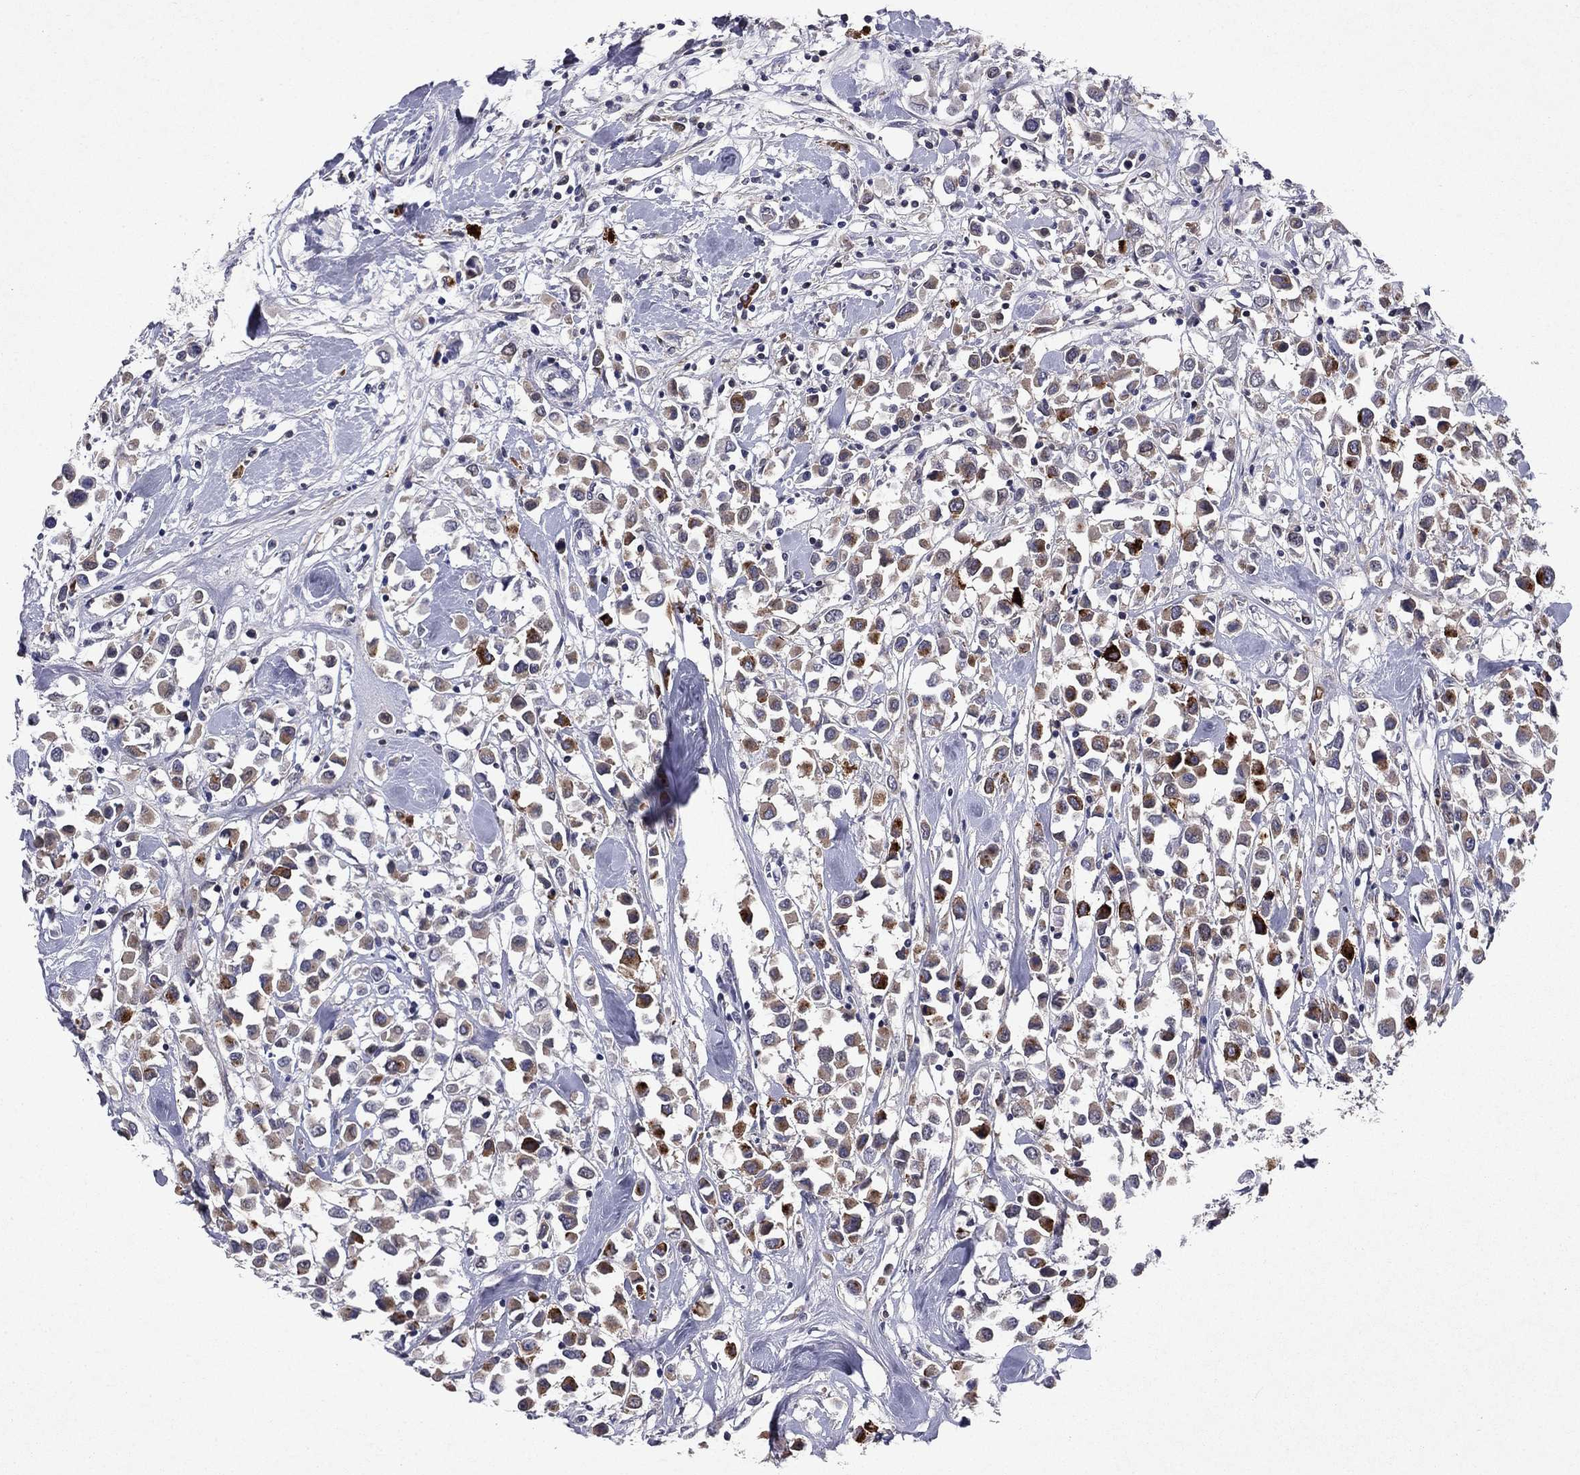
{"staining": {"intensity": "moderate", "quantity": "25%-75%", "location": "cytoplasmic/membranous"}, "tissue": "breast cancer", "cell_type": "Tumor cells", "image_type": "cancer", "snomed": [{"axis": "morphology", "description": "Duct carcinoma"}, {"axis": "topography", "description": "Breast"}], "caption": "Immunohistochemical staining of intraductal carcinoma (breast) shows medium levels of moderate cytoplasmic/membranous staining in approximately 25%-75% of tumor cells.", "gene": "ECM1", "patient": {"sex": "female", "age": 61}}